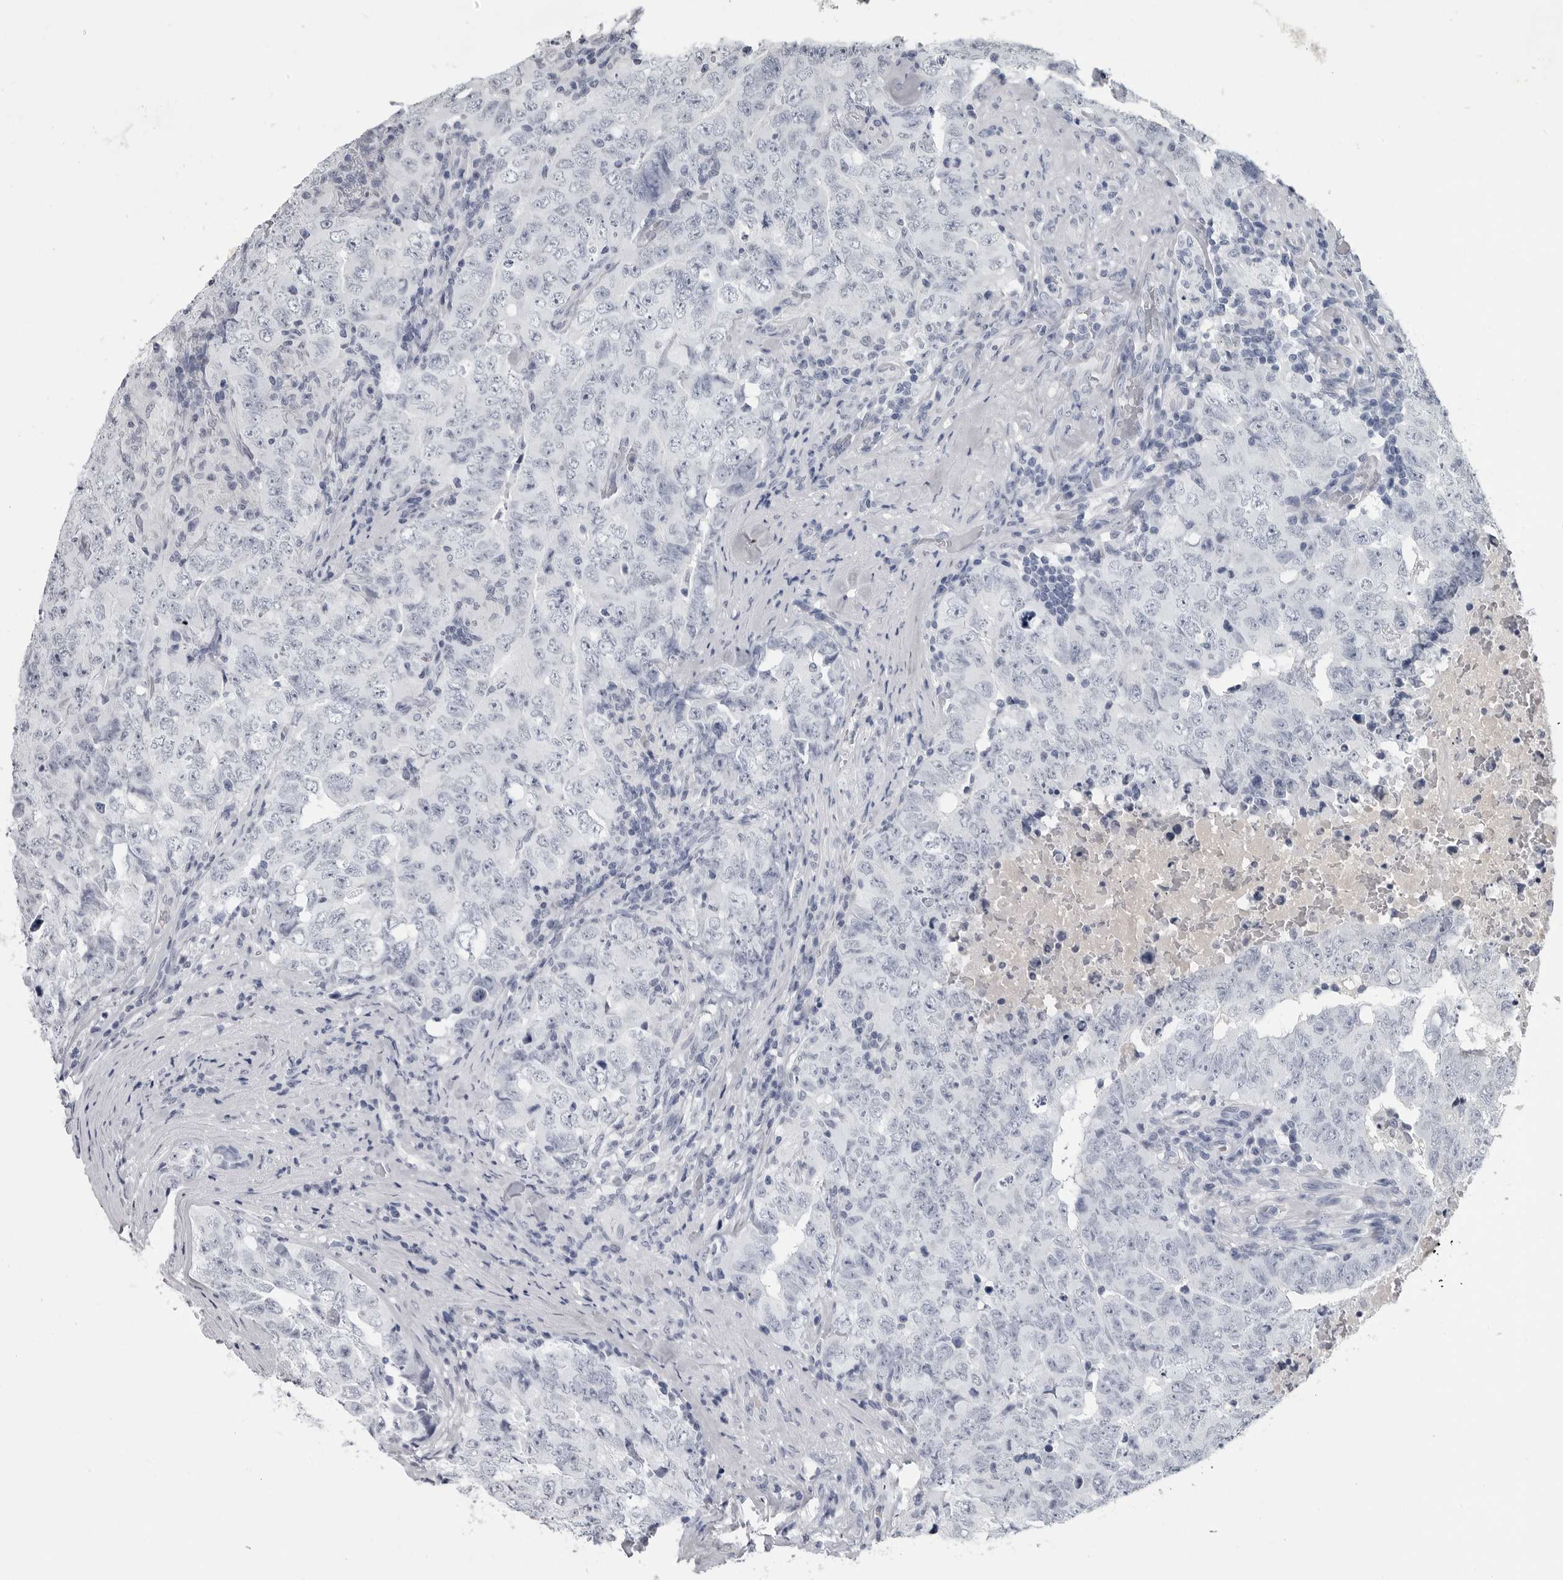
{"staining": {"intensity": "negative", "quantity": "none", "location": "none"}, "tissue": "testis cancer", "cell_type": "Tumor cells", "image_type": "cancer", "snomed": [{"axis": "morphology", "description": "Carcinoma, Embryonal, NOS"}, {"axis": "topography", "description": "Testis"}], "caption": "Embryonal carcinoma (testis) was stained to show a protein in brown. There is no significant expression in tumor cells.", "gene": "AMPD1", "patient": {"sex": "male", "age": 26}}